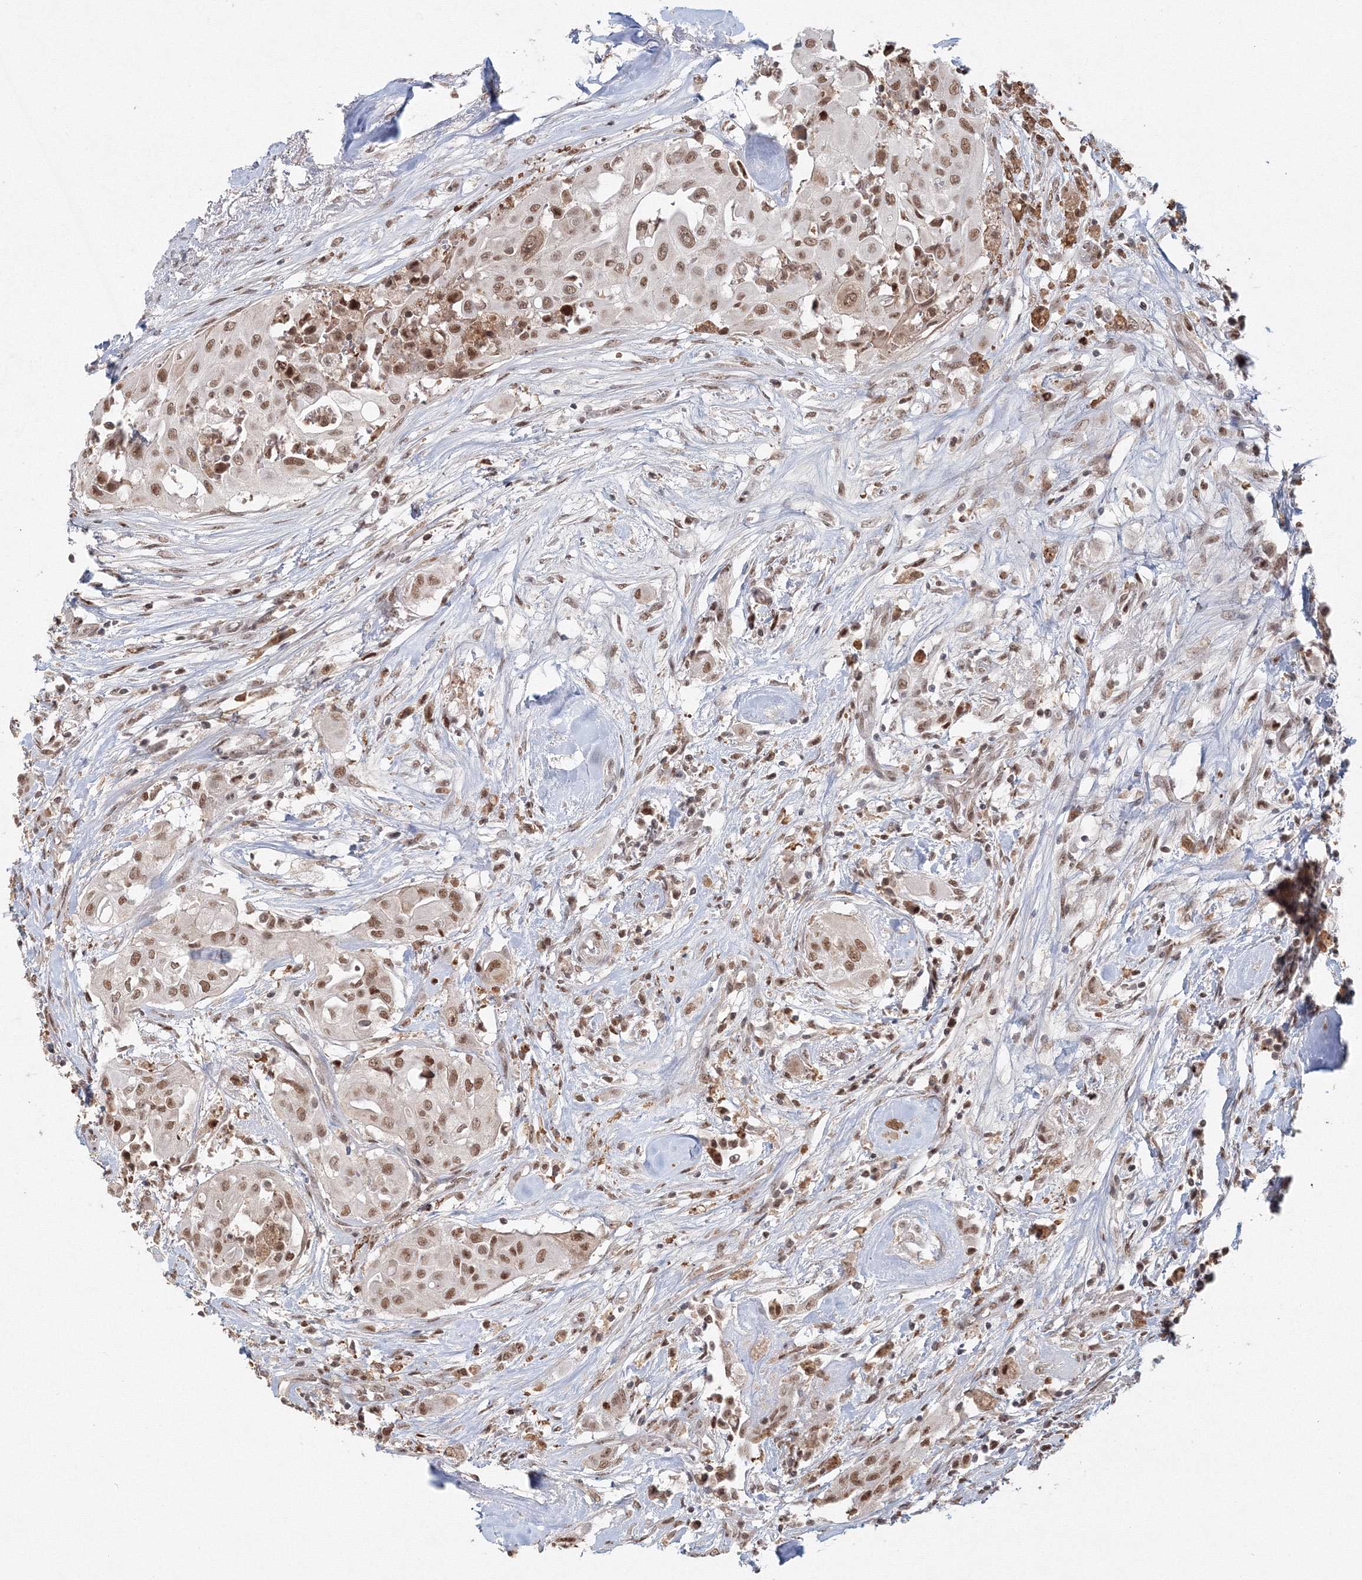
{"staining": {"intensity": "moderate", "quantity": ">75%", "location": "nuclear"}, "tissue": "thyroid cancer", "cell_type": "Tumor cells", "image_type": "cancer", "snomed": [{"axis": "morphology", "description": "Papillary adenocarcinoma, NOS"}, {"axis": "topography", "description": "Thyroid gland"}], "caption": "Thyroid cancer (papillary adenocarcinoma) stained with immunohistochemistry (IHC) shows moderate nuclear expression in about >75% of tumor cells. The staining was performed using DAB (3,3'-diaminobenzidine), with brown indicating positive protein expression. Nuclei are stained blue with hematoxylin.", "gene": "IWS1", "patient": {"sex": "female", "age": 59}}